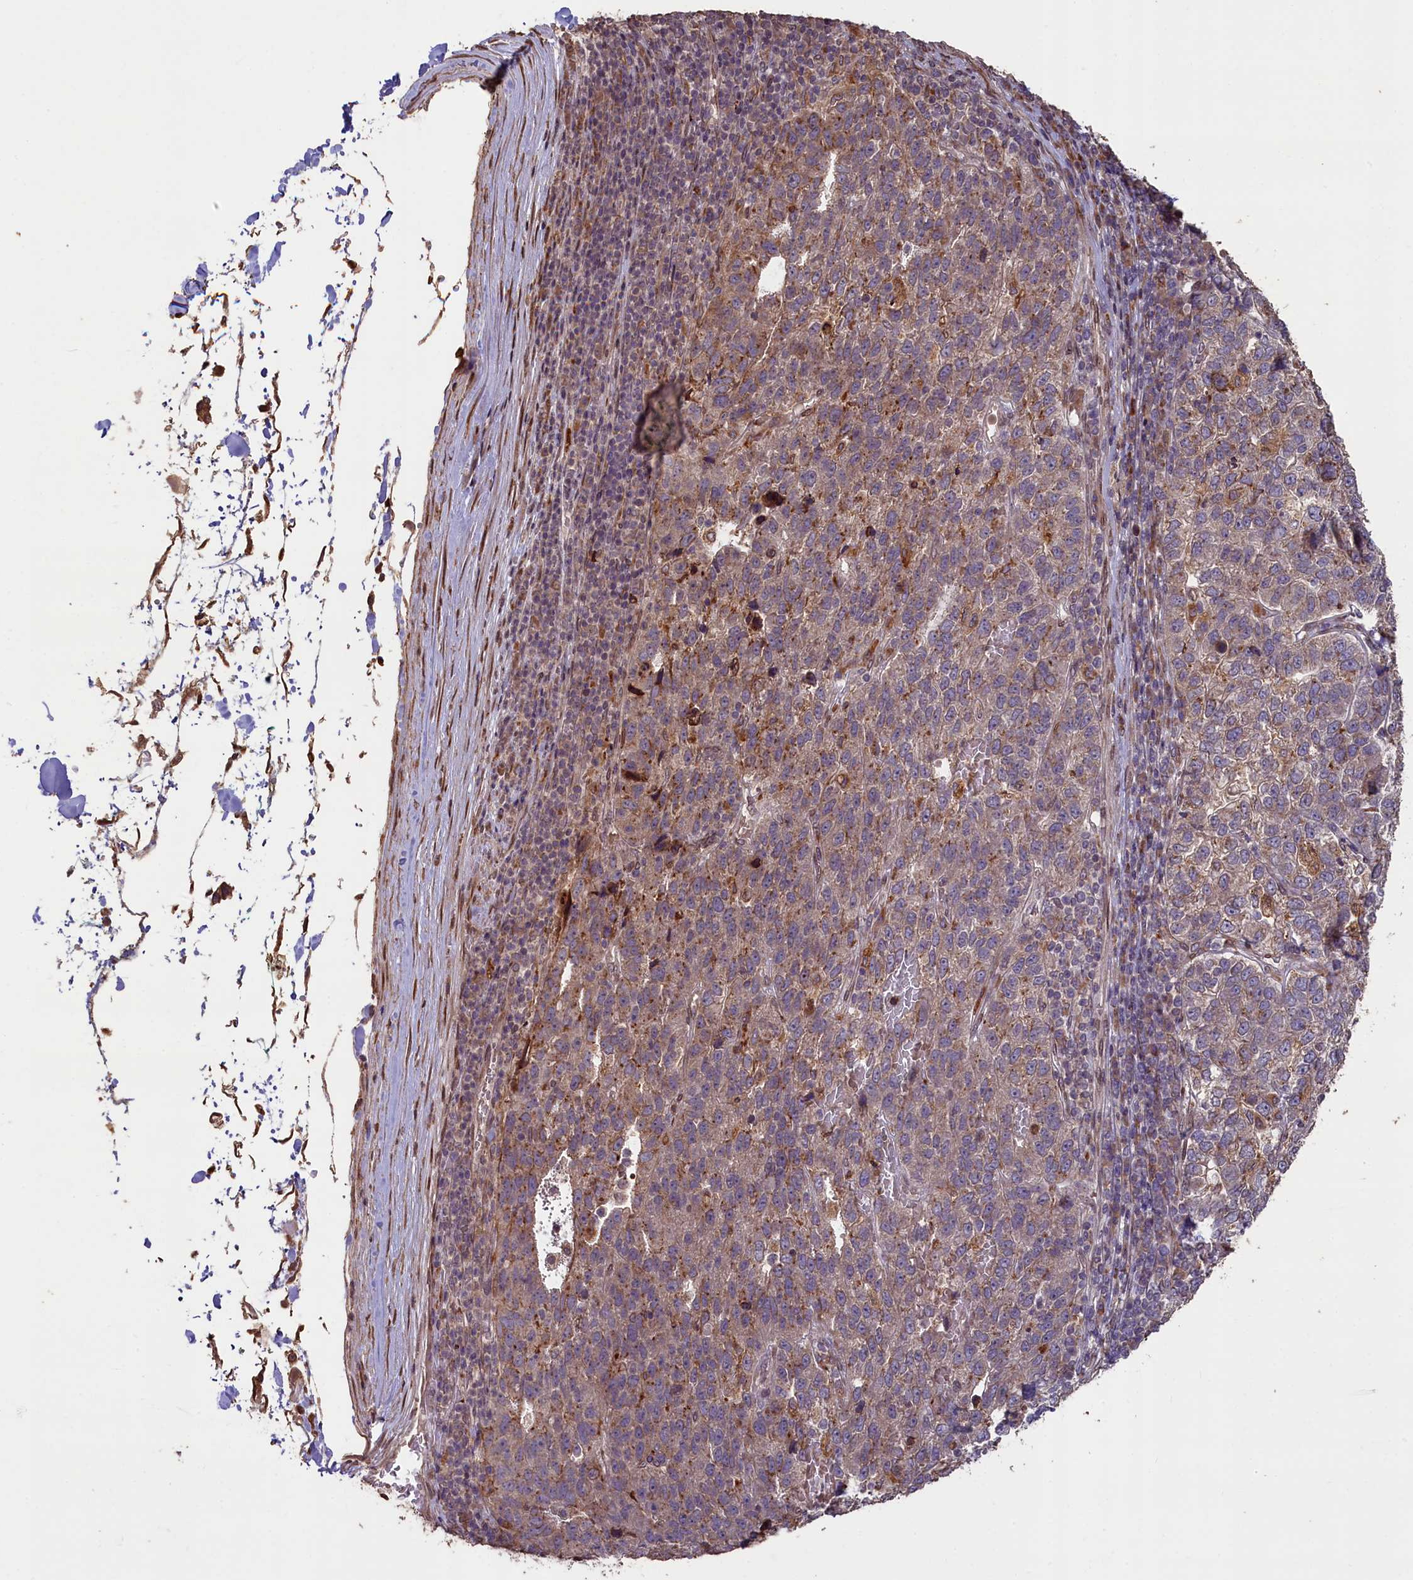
{"staining": {"intensity": "weak", "quantity": "25%-75%", "location": "cytoplasmic/membranous"}, "tissue": "pancreatic cancer", "cell_type": "Tumor cells", "image_type": "cancer", "snomed": [{"axis": "morphology", "description": "Adenocarcinoma, NOS"}, {"axis": "topography", "description": "Pancreas"}], "caption": "A brown stain shows weak cytoplasmic/membranous expression of a protein in human adenocarcinoma (pancreatic) tumor cells. The staining was performed using DAB (3,3'-diaminobenzidine), with brown indicating positive protein expression. Nuclei are stained blue with hematoxylin.", "gene": "SLC38A7", "patient": {"sex": "female", "age": 61}}